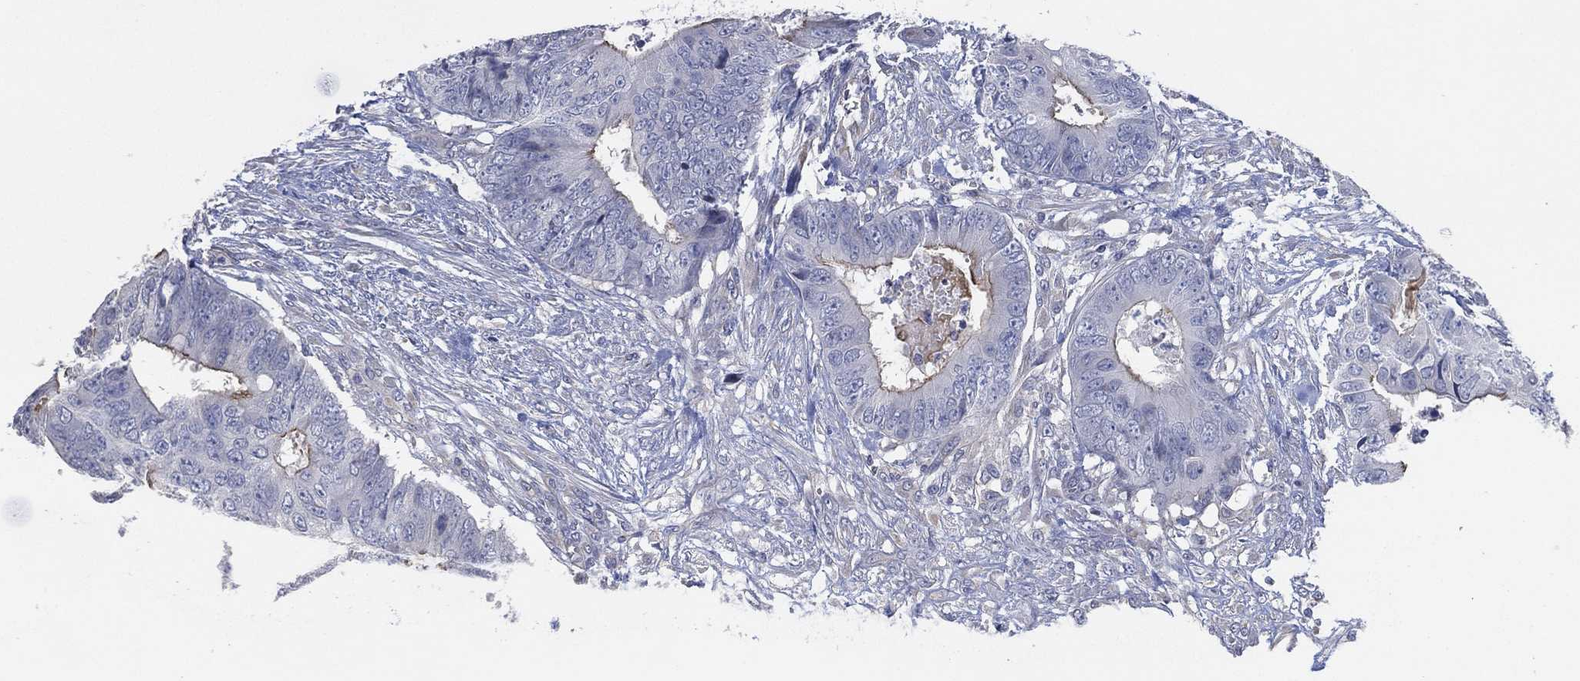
{"staining": {"intensity": "moderate", "quantity": "25%-75%", "location": "cytoplasmic/membranous"}, "tissue": "colorectal cancer", "cell_type": "Tumor cells", "image_type": "cancer", "snomed": [{"axis": "morphology", "description": "Adenocarcinoma, NOS"}, {"axis": "topography", "description": "Colon"}], "caption": "The histopathology image exhibits immunohistochemical staining of colorectal adenocarcinoma. There is moderate cytoplasmic/membranous staining is identified in approximately 25%-75% of tumor cells.", "gene": "CFTR", "patient": {"sex": "male", "age": 84}}